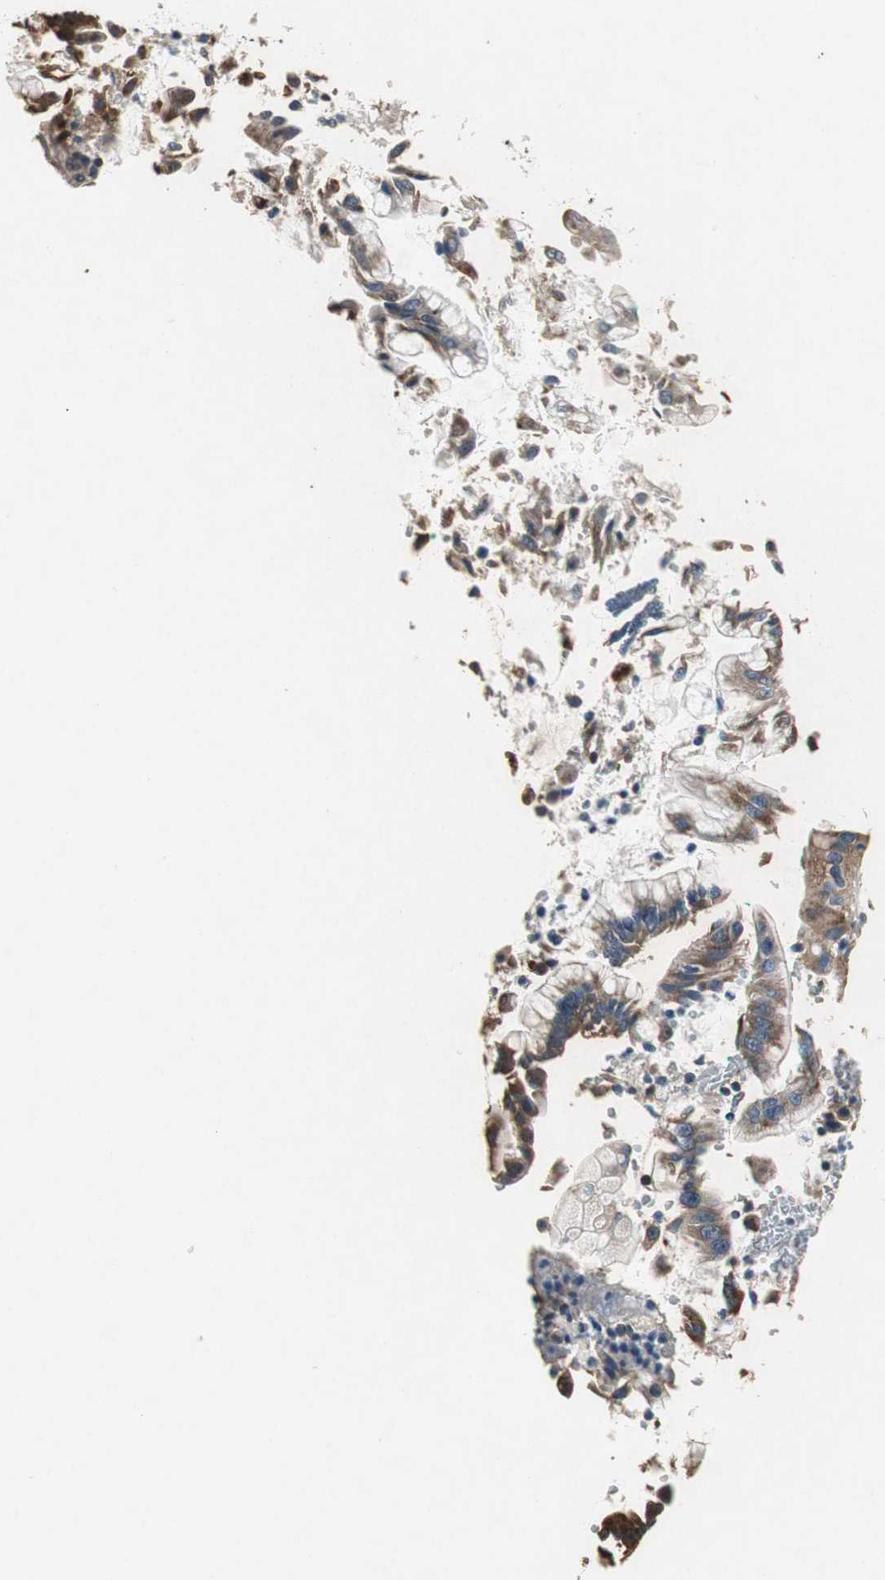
{"staining": {"intensity": "strong", "quantity": ">75%", "location": "cytoplasmic/membranous"}, "tissue": "pancreatic cancer", "cell_type": "Tumor cells", "image_type": "cancer", "snomed": [{"axis": "morphology", "description": "Adenocarcinoma, NOS"}, {"axis": "morphology", "description": "Adenocarcinoma, metastatic, NOS"}, {"axis": "topography", "description": "Lymph node"}, {"axis": "topography", "description": "Pancreas"}, {"axis": "topography", "description": "Duodenum"}], "caption": "A micrograph showing strong cytoplasmic/membranous positivity in about >75% of tumor cells in pancreatic cancer (adenocarcinoma), as visualized by brown immunohistochemical staining.", "gene": "RPL35", "patient": {"sex": "female", "age": 64}}